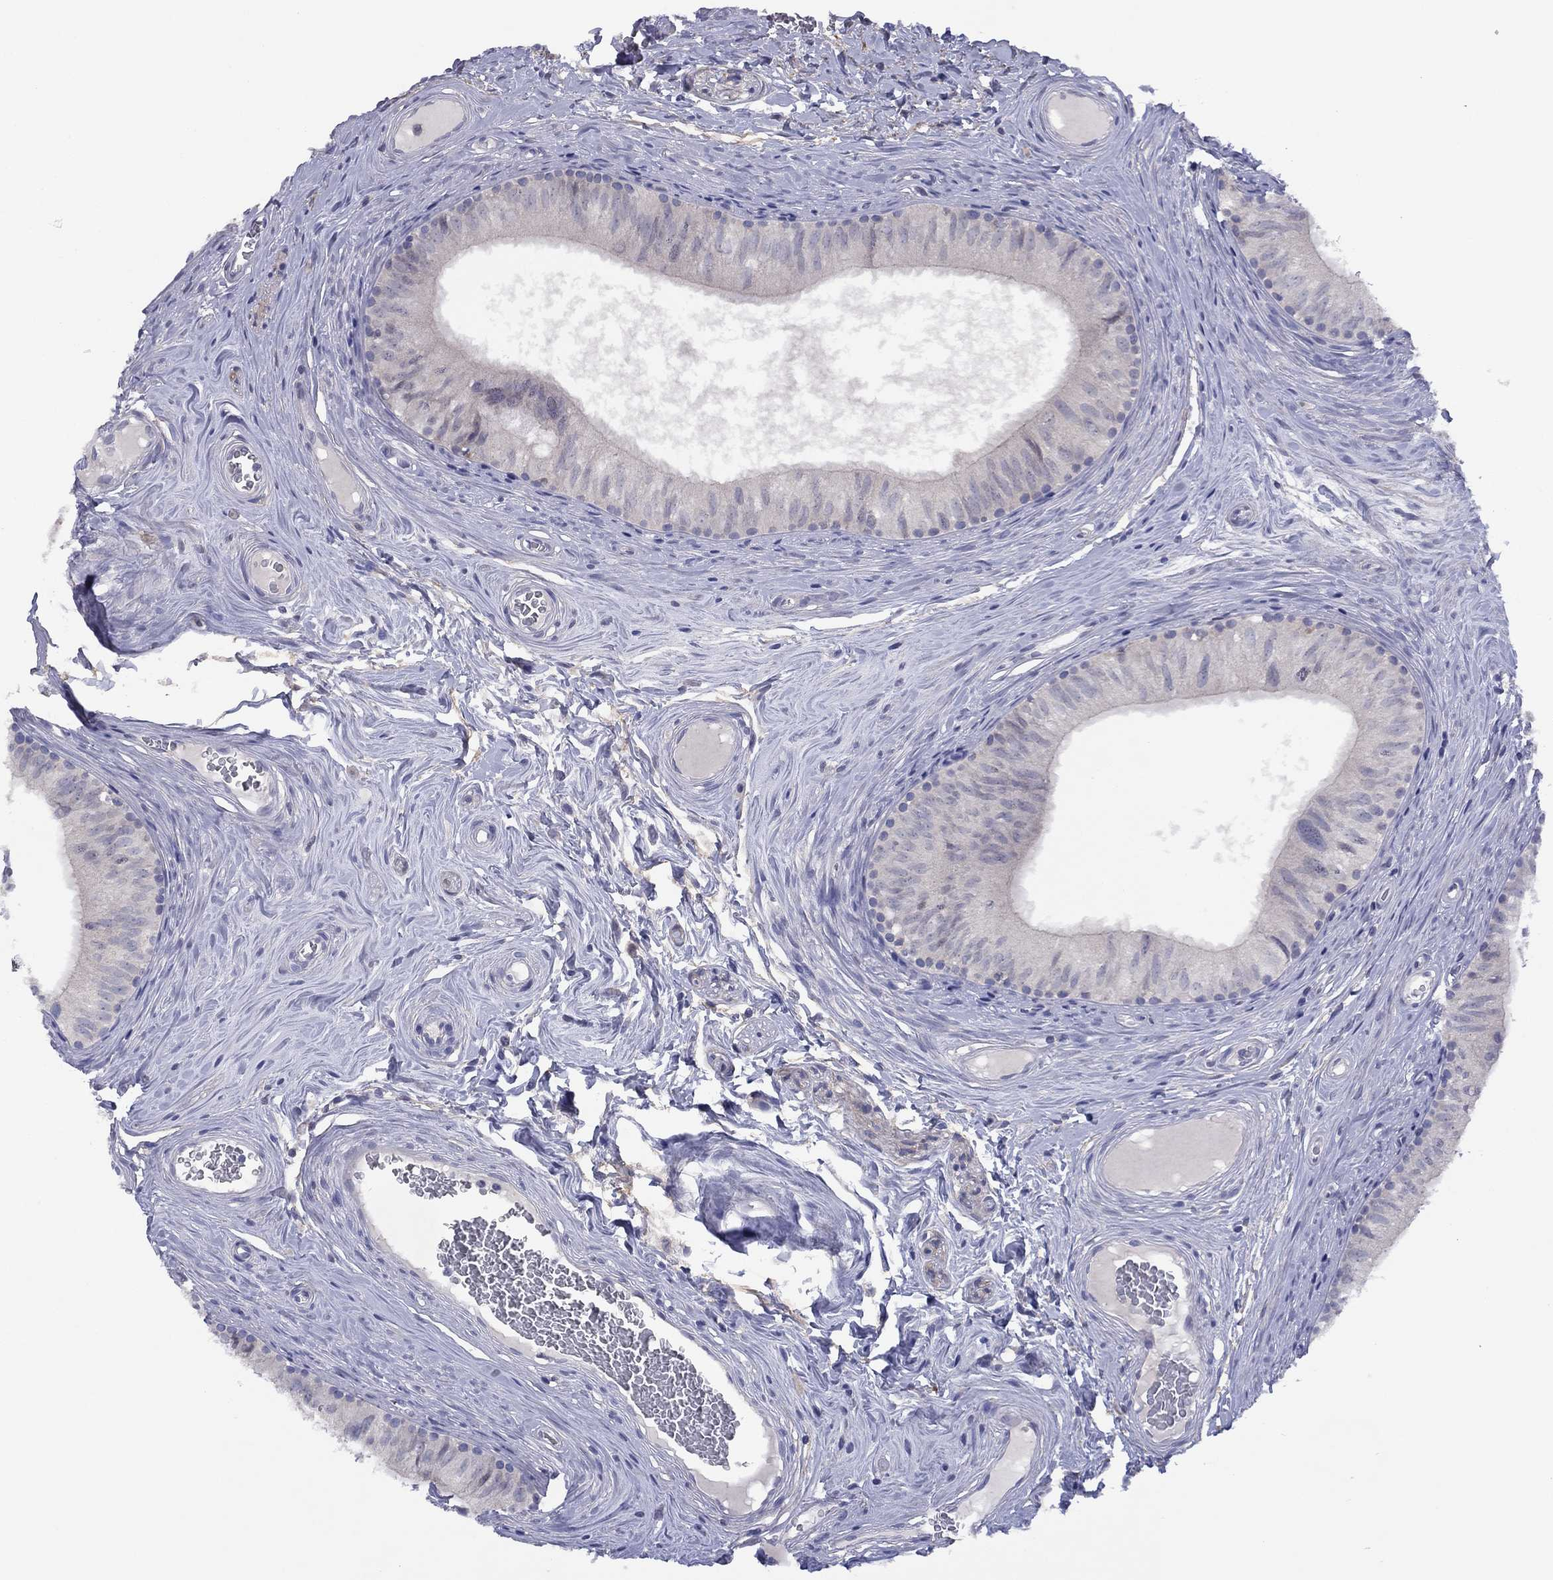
{"staining": {"intensity": "negative", "quantity": "none", "location": "none"}, "tissue": "epididymis", "cell_type": "Glandular cells", "image_type": "normal", "snomed": [{"axis": "morphology", "description": "Normal tissue, NOS"}, {"axis": "topography", "description": "Epididymis"}], "caption": "High power microscopy micrograph of an immunohistochemistry (IHC) micrograph of normal epididymis, revealing no significant positivity in glandular cells.", "gene": "CYP2B6", "patient": {"sex": "male", "age": 52}}